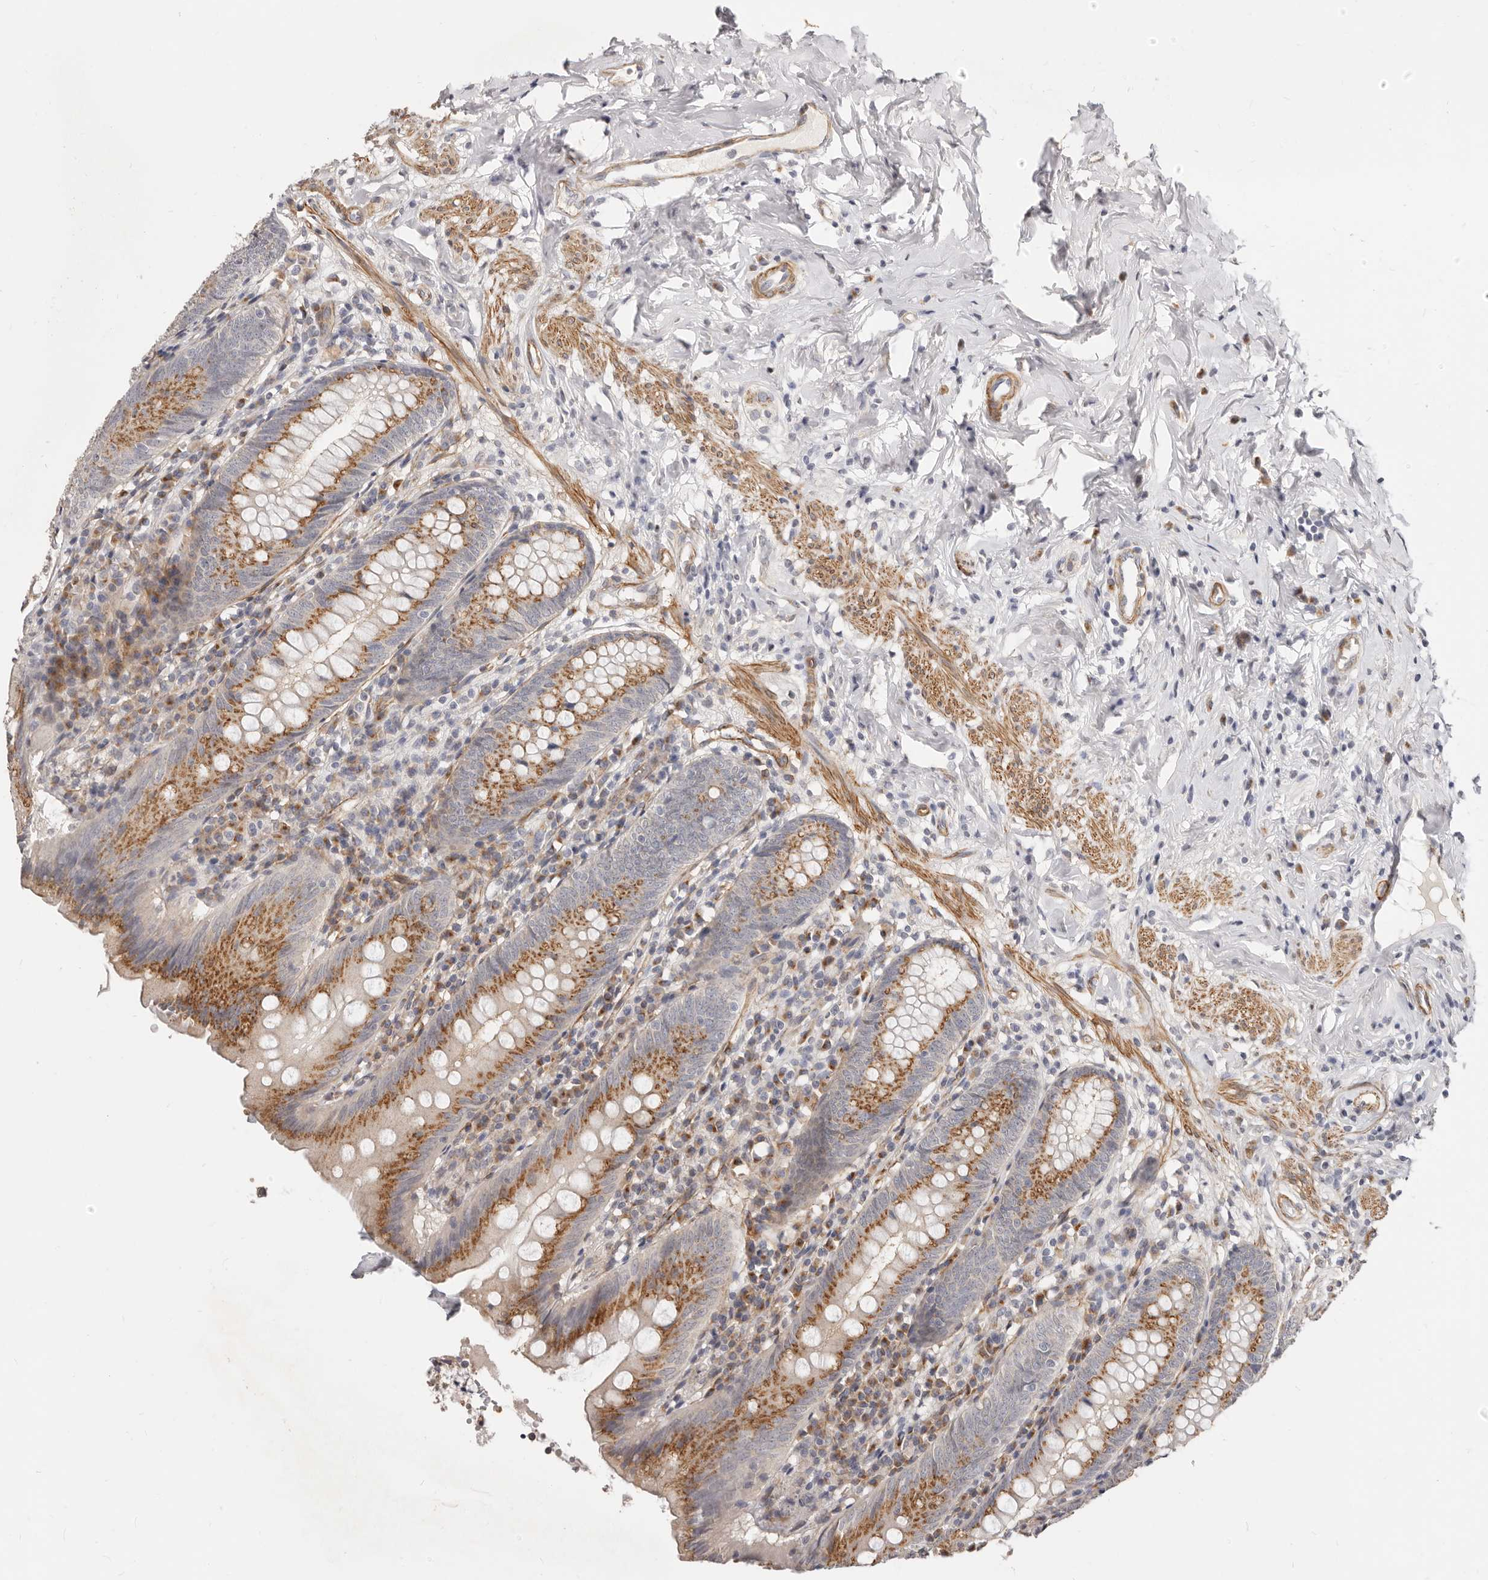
{"staining": {"intensity": "moderate", "quantity": ">75%", "location": "cytoplasmic/membranous"}, "tissue": "appendix", "cell_type": "Glandular cells", "image_type": "normal", "snomed": [{"axis": "morphology", "description": "Normal tissue, NOS"}, {"axis": "topography", "description": "Appendix"}], "caption": "High-magnification brightfield microscopy of unremarkable appendix stained with DAB (brown) and counterstained with hematoxylin (blue). glandular cells exhibit moderate cytoplasmic/membranous positivity is present in about>75% of cells.", "gene": "RABAC1", "patient": {"sex": "female", "age": 54}}